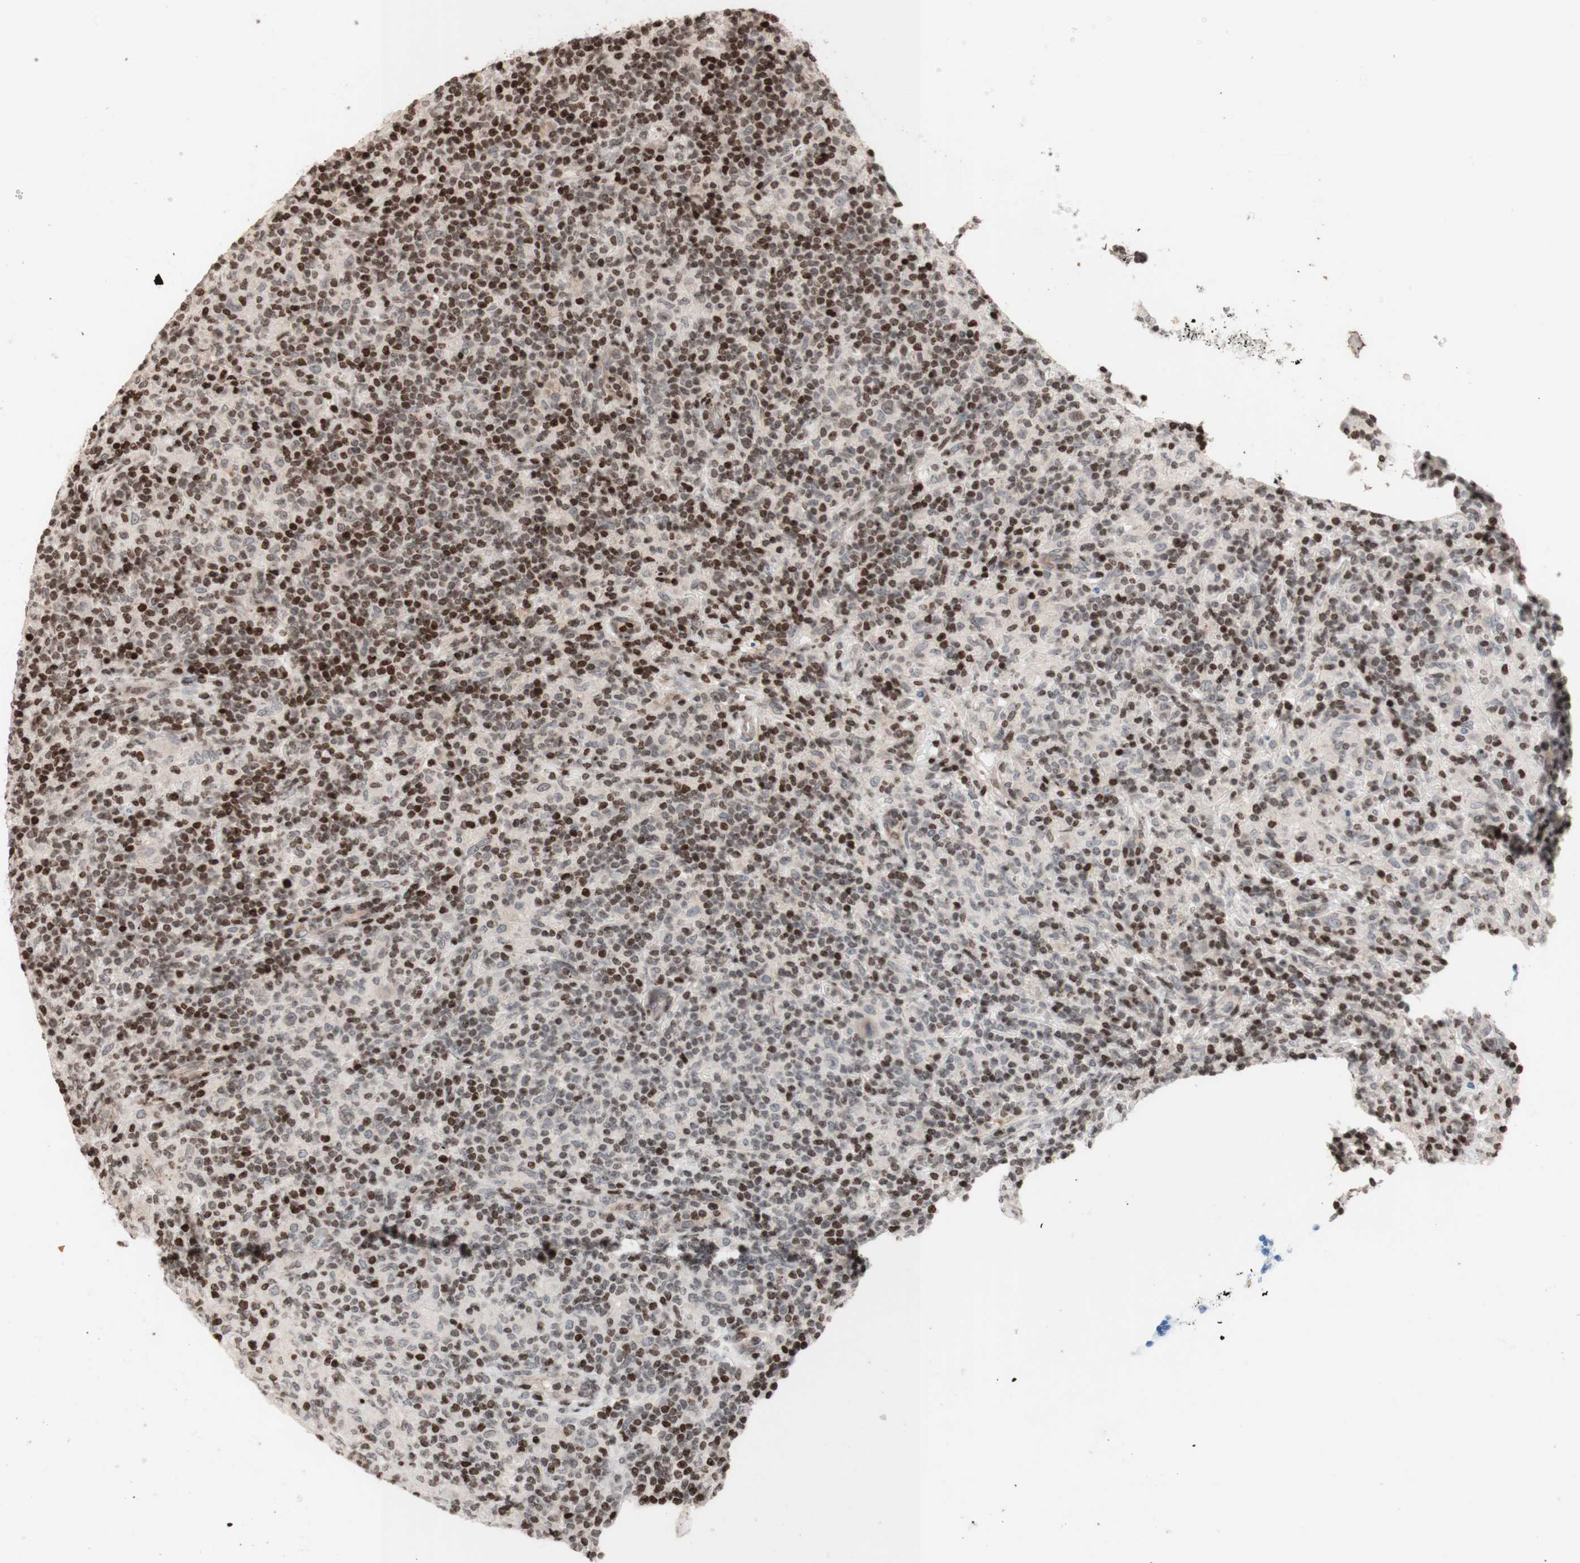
{"staining": {"intensity": "negative", "quantity": "none", "location": "none"}, "tissue": "lymphoma", "cell_type": "Tumor cells", "image_type": "cancer", "snomed": [{"axis": "morphology", "description": "Hodgkin's disease, NOS"}, {"axis": "topography", "description": "Lymph node"}], "caption": "The photomicrograph shows no significant positivity in tumor cells of lymphoma.", "gene": "POLA1", "patient": {"sex": "male", "age": 70}}